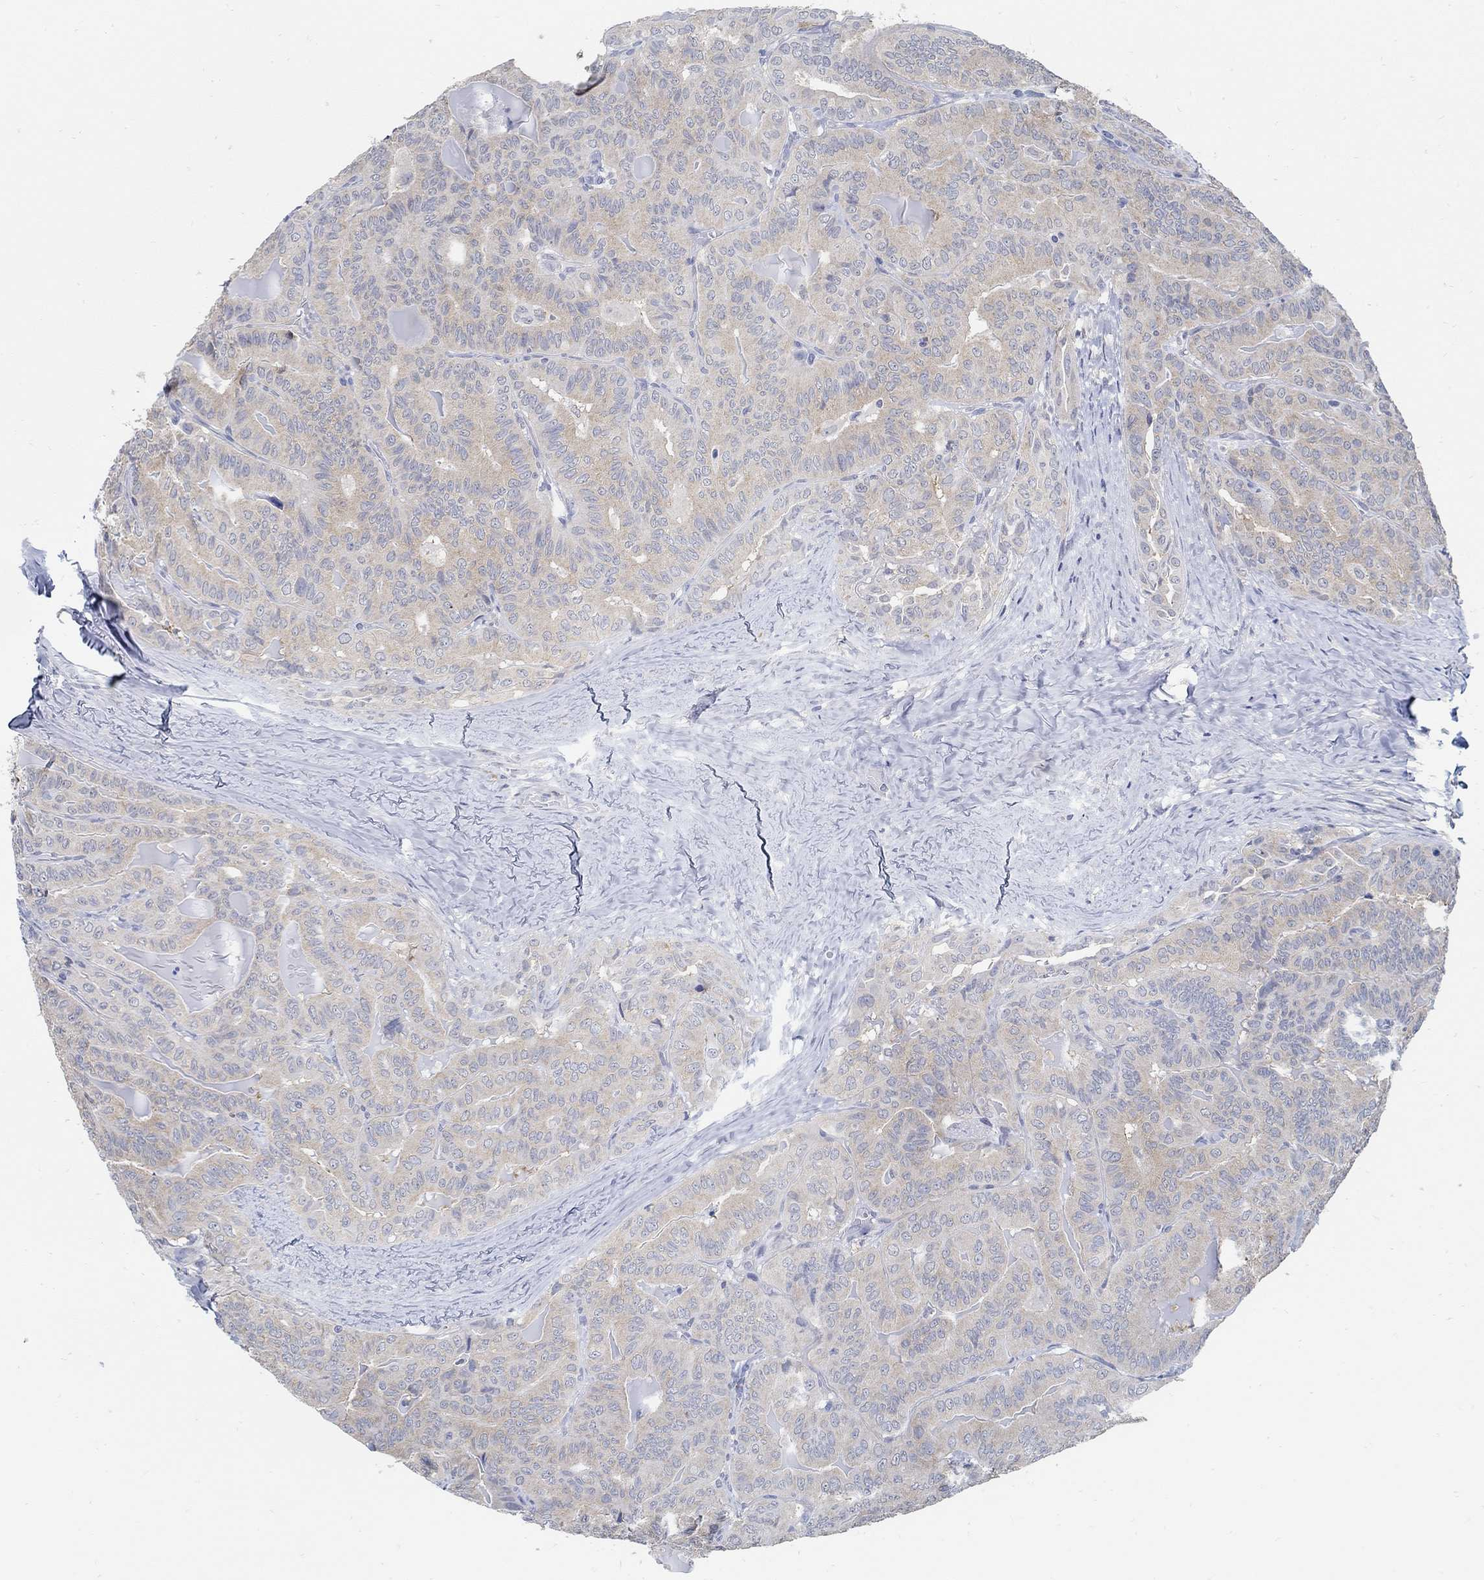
{"staining": {"intensity": "weak", "quantity": "25%-75%", "location": "cytoplasmic/membranous"}, "tissue": "thyroid cancer", "cell_type": "Tumor cells", "image_type": "cancer", "snomed": [{"axis": "morphology", "description": "Papillary adenocarcinoma, NOS"}, {"axis": "topography", "description": "Thyroid gland"}], "caption": "The image displays immunohistochemical staining of thyroid cancer. There is weak cytoplasmic/membranous expression is identified in approximately 25%-75% of tumor cells. Using DAB (brown) and hematoxylin (blue) stains, captured at high magnification using brightfield microscopy.", "gene": "PCDH11X", "patient": {"sex": "female", "age": 68}}